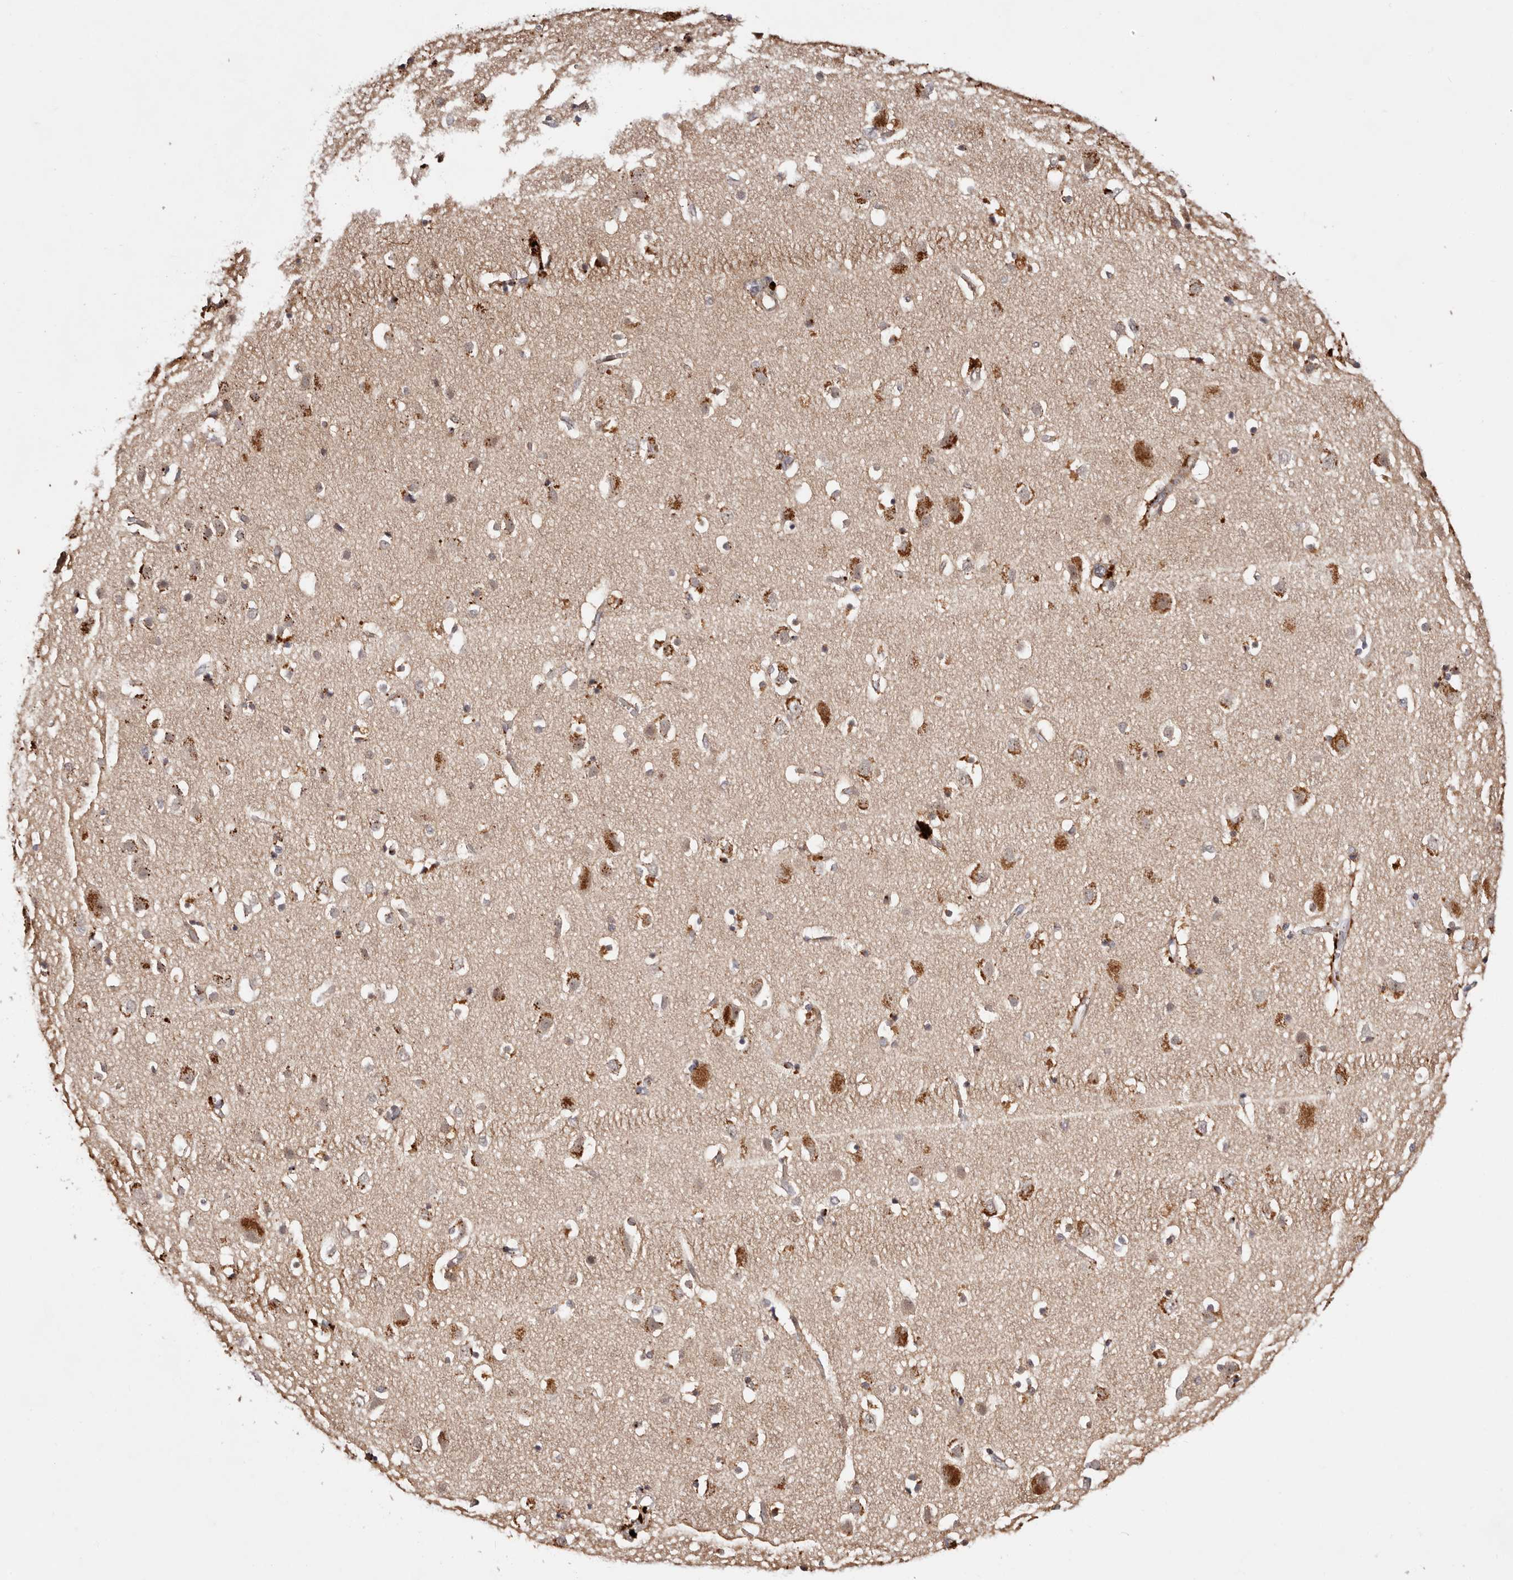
{"staining": {"intensity": "moderate", "quantity": ">75%", "location": "cytoplasmic/membranous"}, "tissue": "cerebral cortex", "cell_type": "Endothelial cells", "image_type": "normal", "snomed": [{"axis": "morphology", "description": "Normal tissue, NOS"}, {"axis": "topography", "description": "Cerebral cortex"}], "caption": "A brown stain labels moderate cytoplasmic/membranous positivity of a protein in endothelial cells of benign human cerebral cortex.", "gene": "PTPN22", "patient": {"sex": "male", "age": 54}}